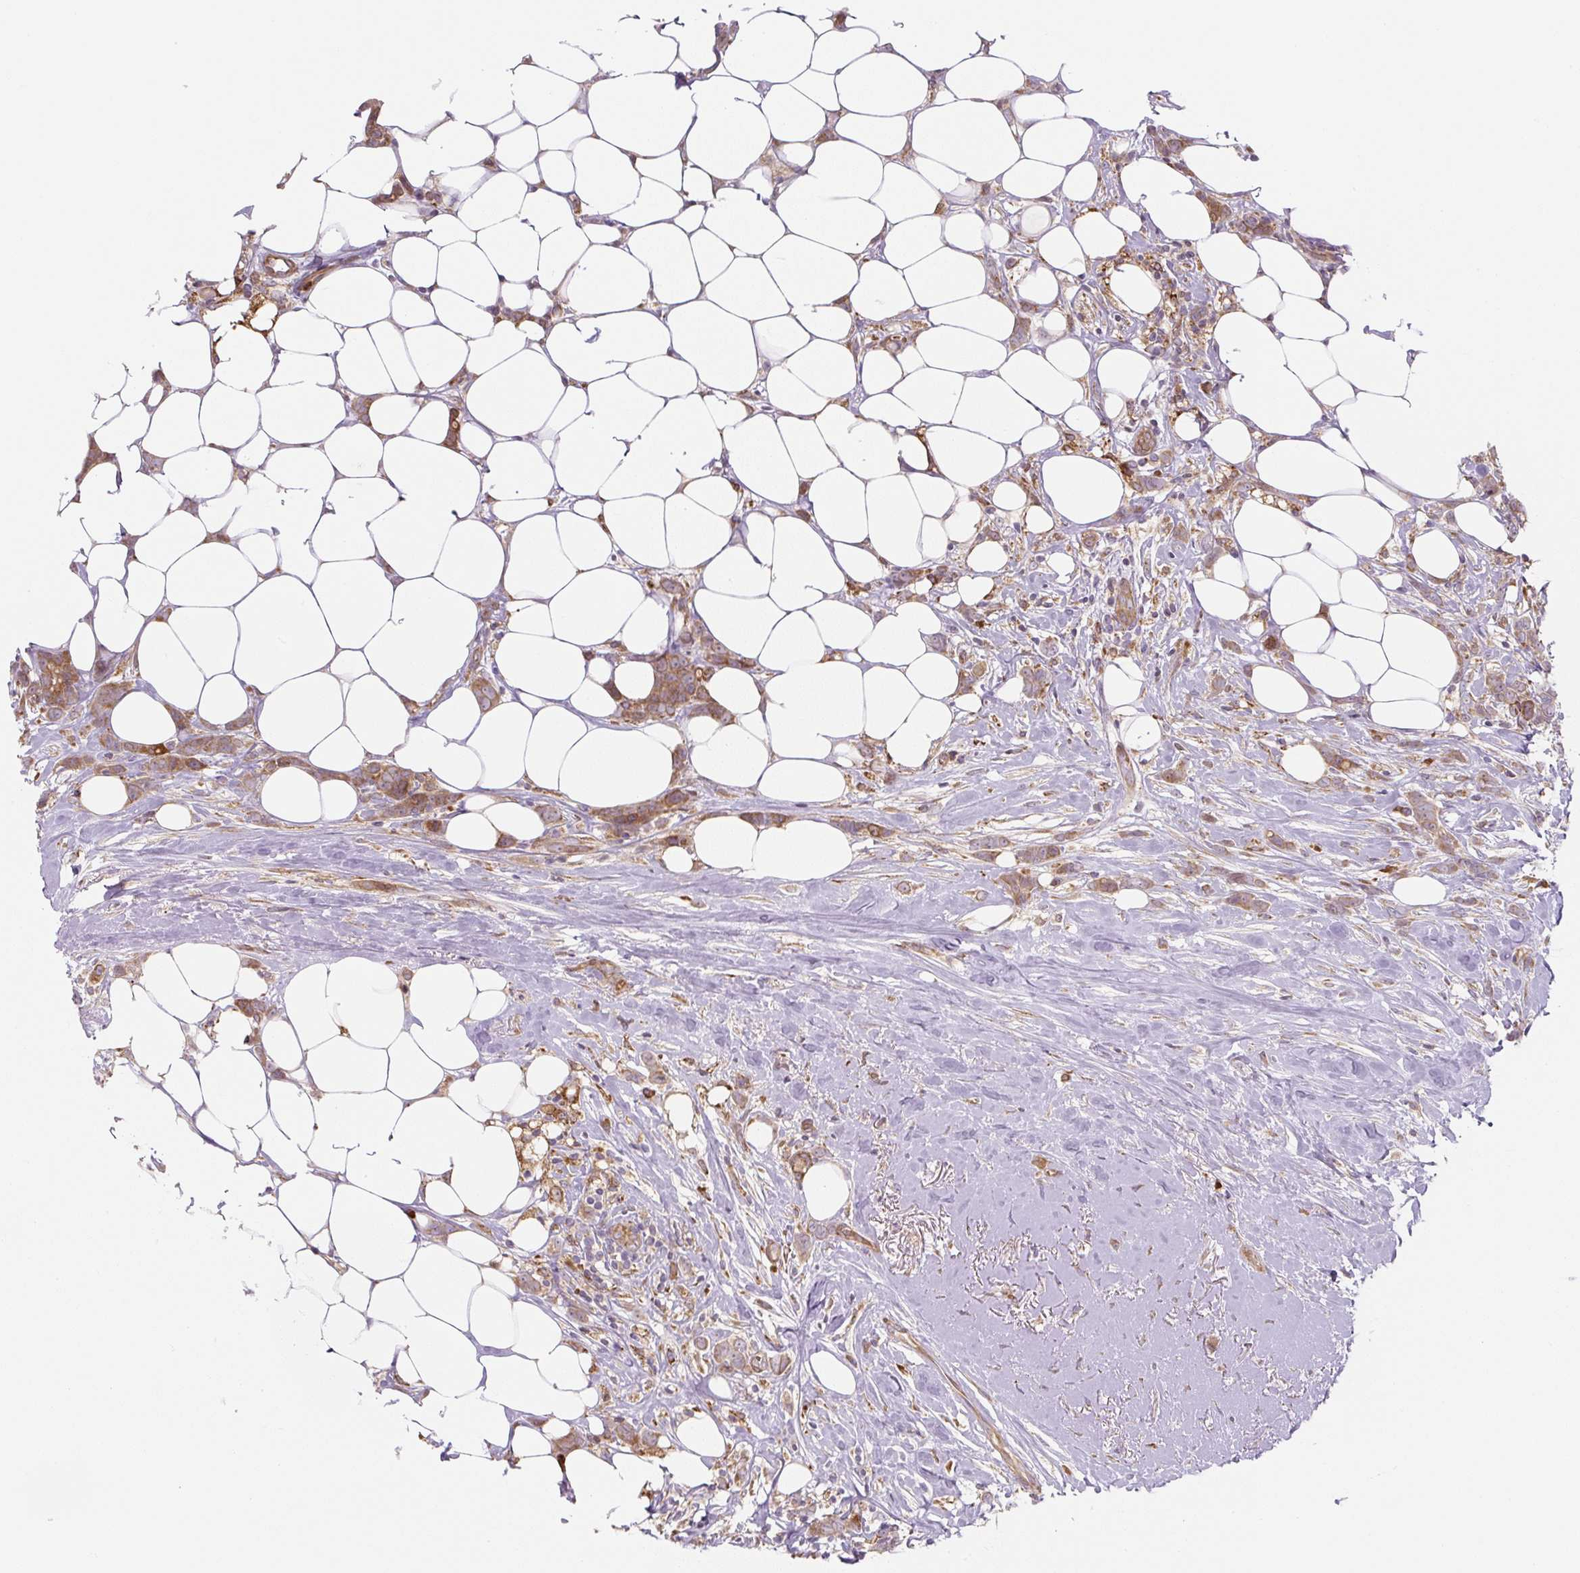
{"staining": {"intensity": "moderate", "quantity": "25%-75%", "location": "cytoplasmic/membranous"}, "tissue": "breast cancer", "cell_type": "Tumor cells", "image_type": "cancer", "snomed": [{"axis": "morphology", "description": "Duct carcinoma"}, {"axis": "topography", "description": "Breast"}], "caption": "Breast cancer (invasive ductal carcinoma) stained for a protein (brown) shows moderate cytoplasmic/membranous positive positivity in approximately 25%-75% of tumor cells.", "gene": "RASA1", "patient": {"sex": "female", "age": 80}}